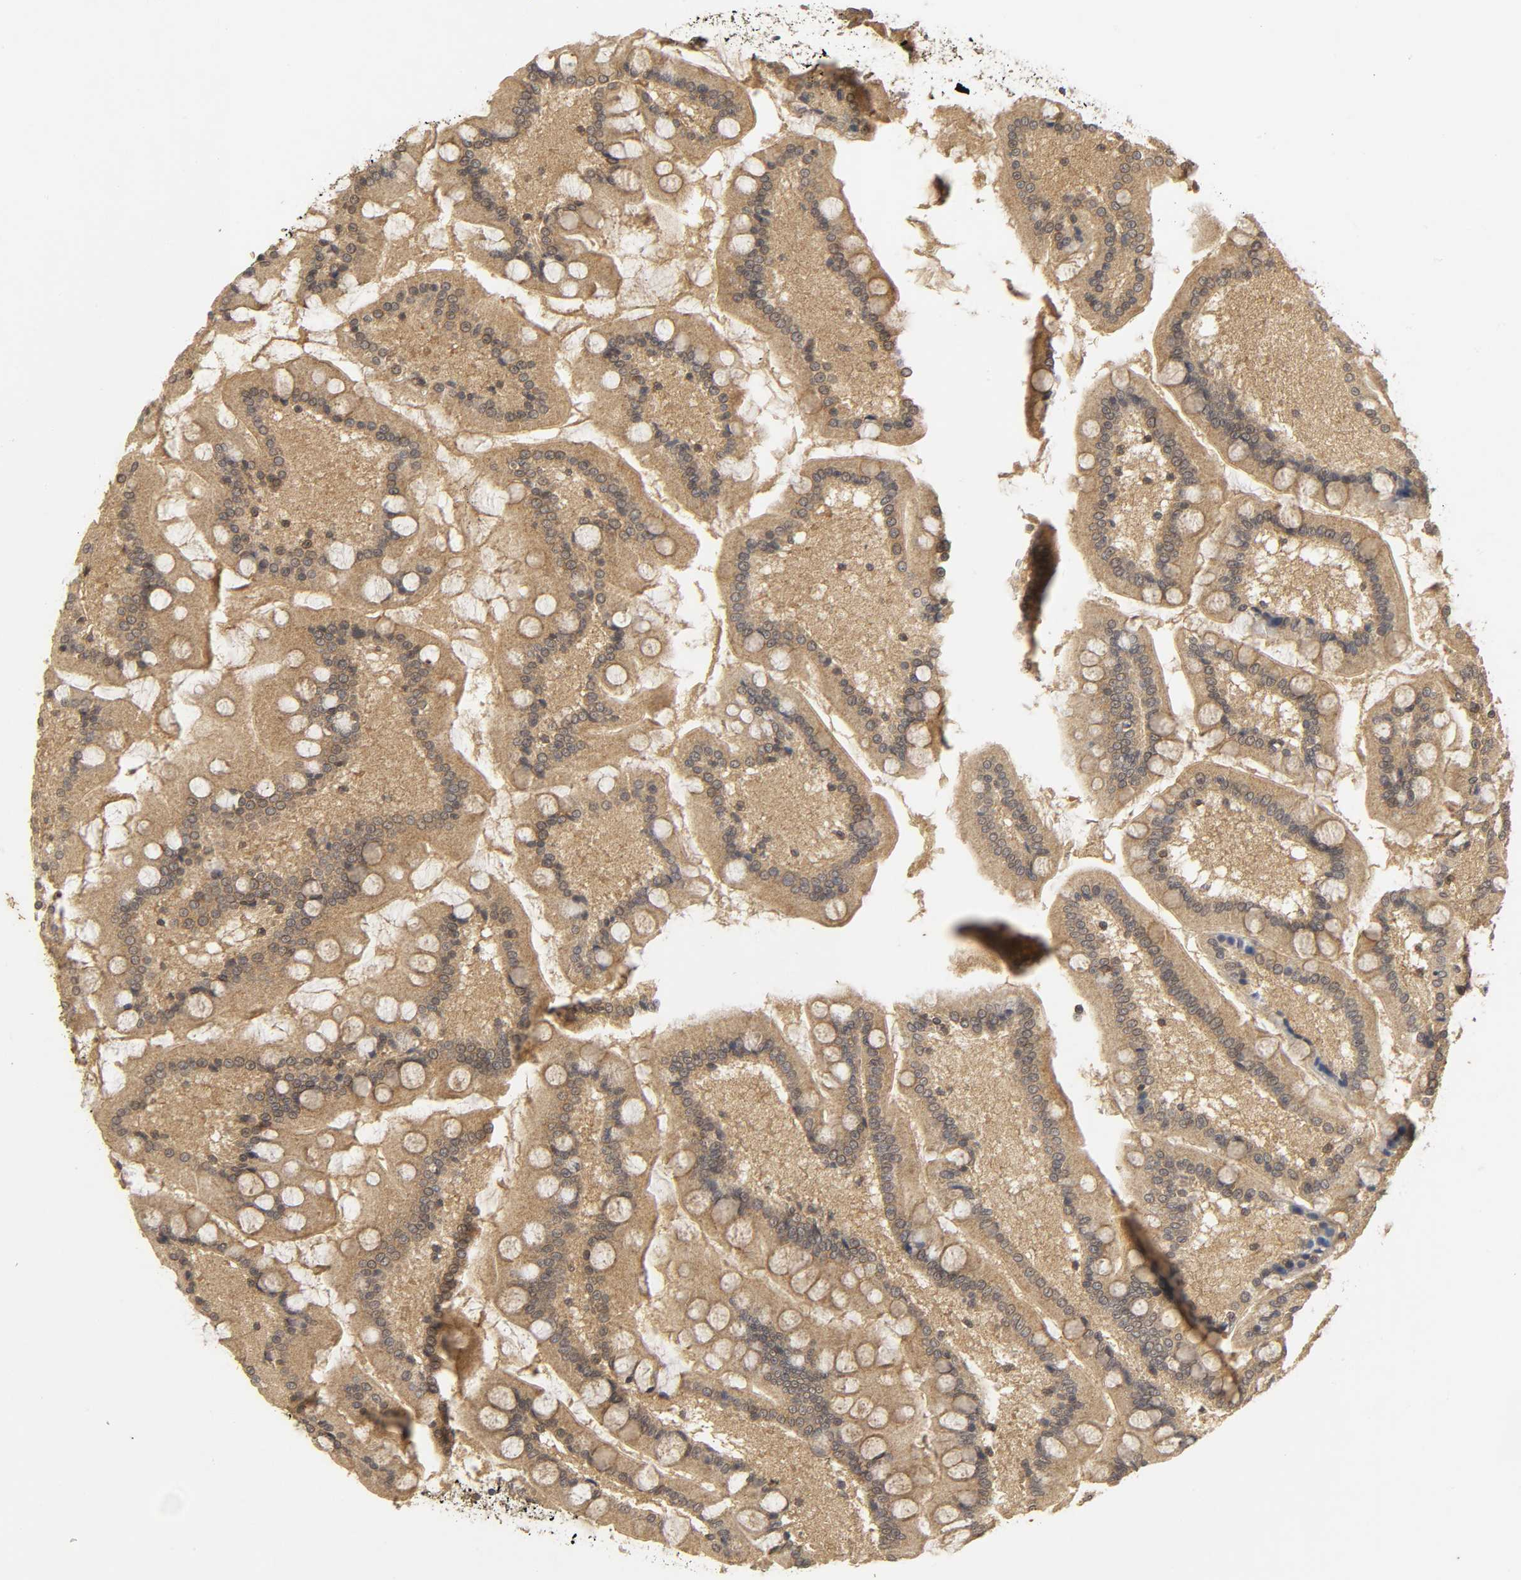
{"staining": {"intensity": "weak", "quantity": ">75%", "location": "cytoplasmic/membranous"}, "tissue": "small intestine", "cell_type": "Glandular cells", "image_type": "normal", "snomed": [{"axis": "morphology", "description": "Normal tissue, NOS"}, {"axis": "topography", "description": "Small intestine"}], "caption": "Brown immunohistochemical staining in normal small intestine exhibits weak cytoplasmic/membranous expression in approximately >75% of glandular cells. (DAB (3,3'-diaminobenzidine) IHC, brown staining for protein, blue staining for nuclei).", "gene": "TRAF6", "patient": {"sex": "male", "age": 41}}